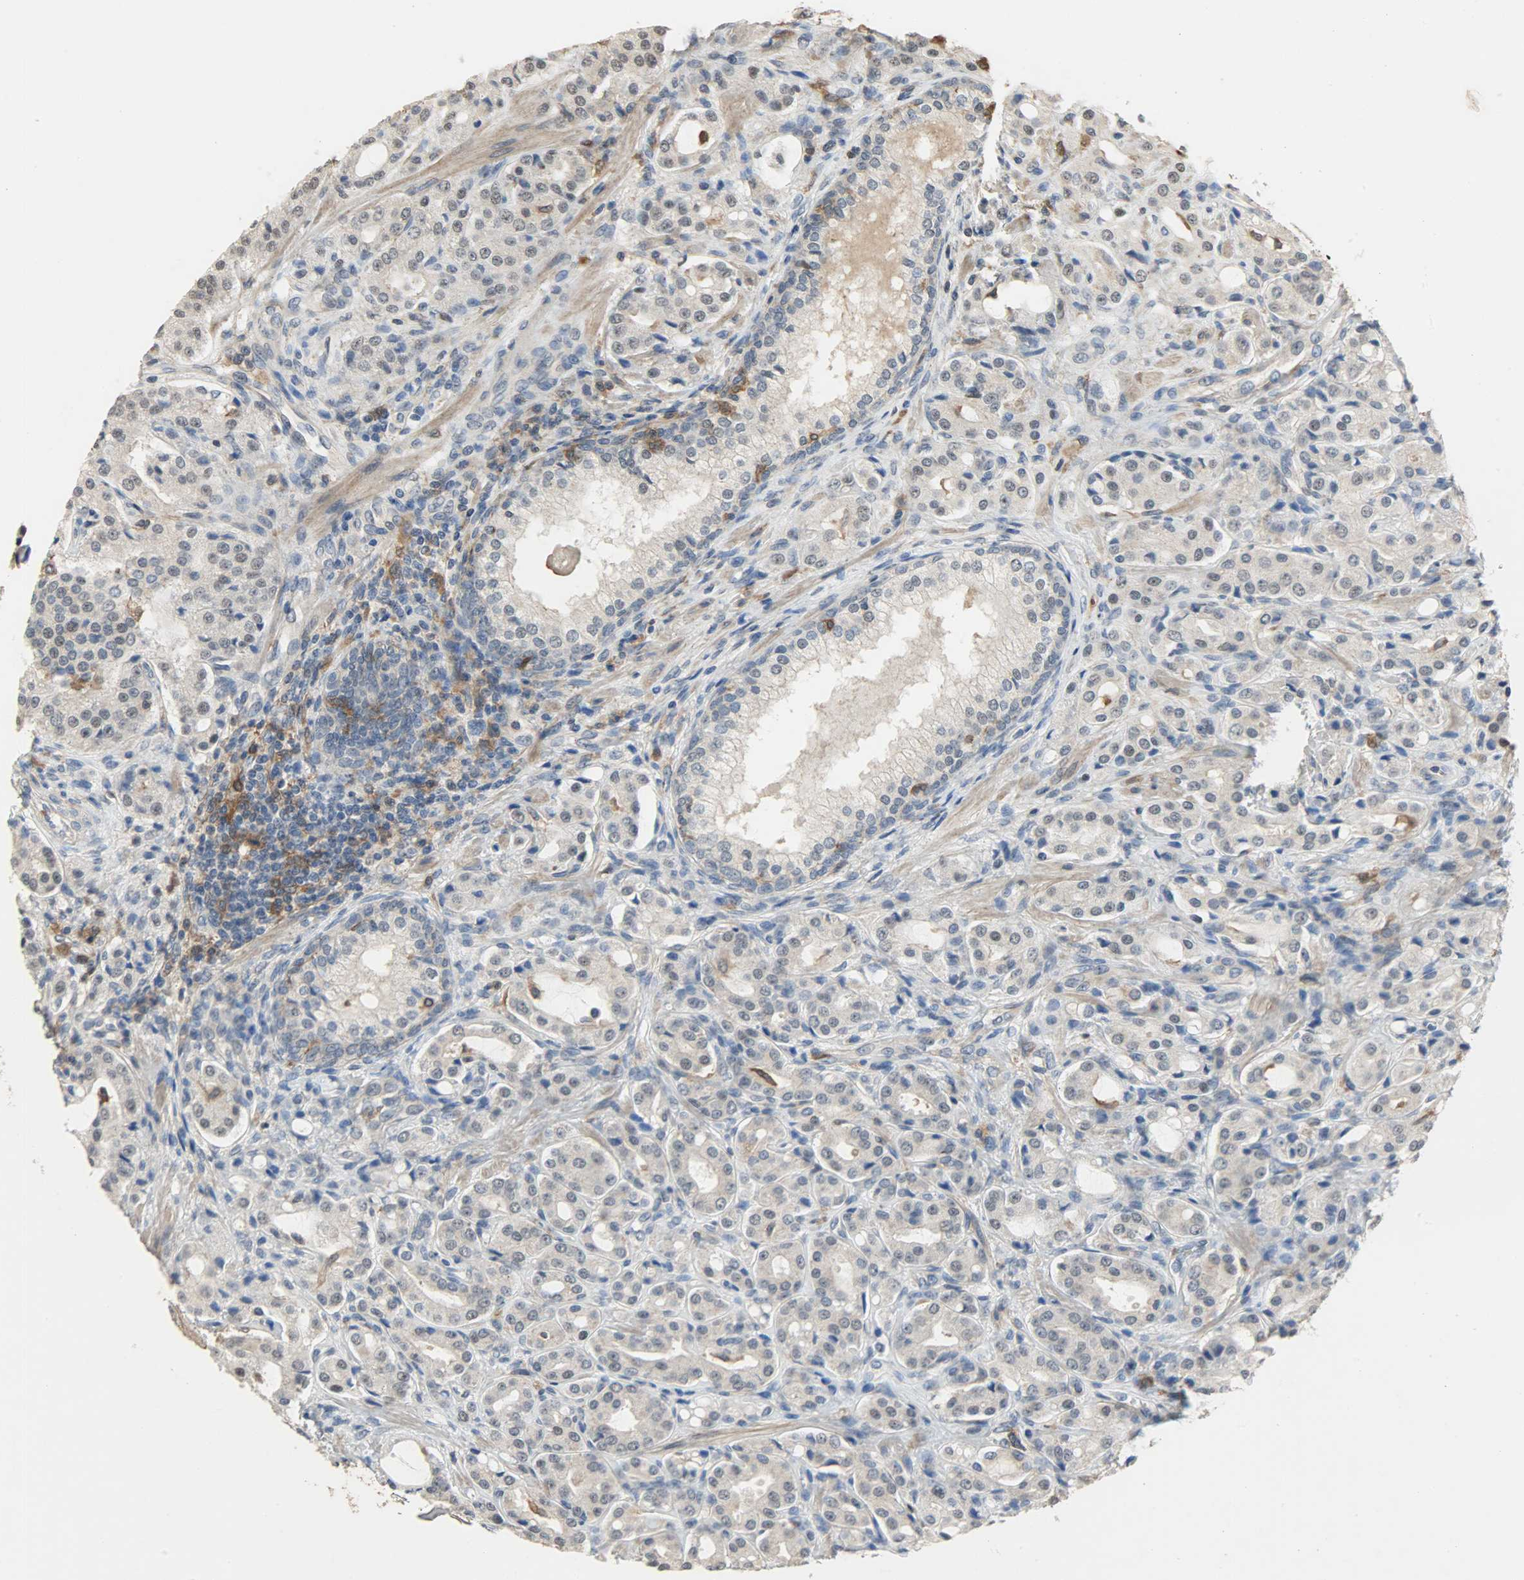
{"staining": {"intensity": "weak", "quantity": "25%-75%", "location": "cytoplasmic/membranous"}, "tissue": "prostate cancer", "cell_type": "Tumor cells", "image_type": "cancer", "snomed": [{"axis": "morphology", "description": "Adenocarcinoma, High grade"}, {"axis": "topography", "description": "Prostate"}], "caption": "Tumor cells display weak cytoplasmic/membranous expression in approximately 25%-75% of cells in prostate adenocarcinoma (high-grade).", "gene": "SKAP2", "patient": {"sex": "male", "age": 72}}